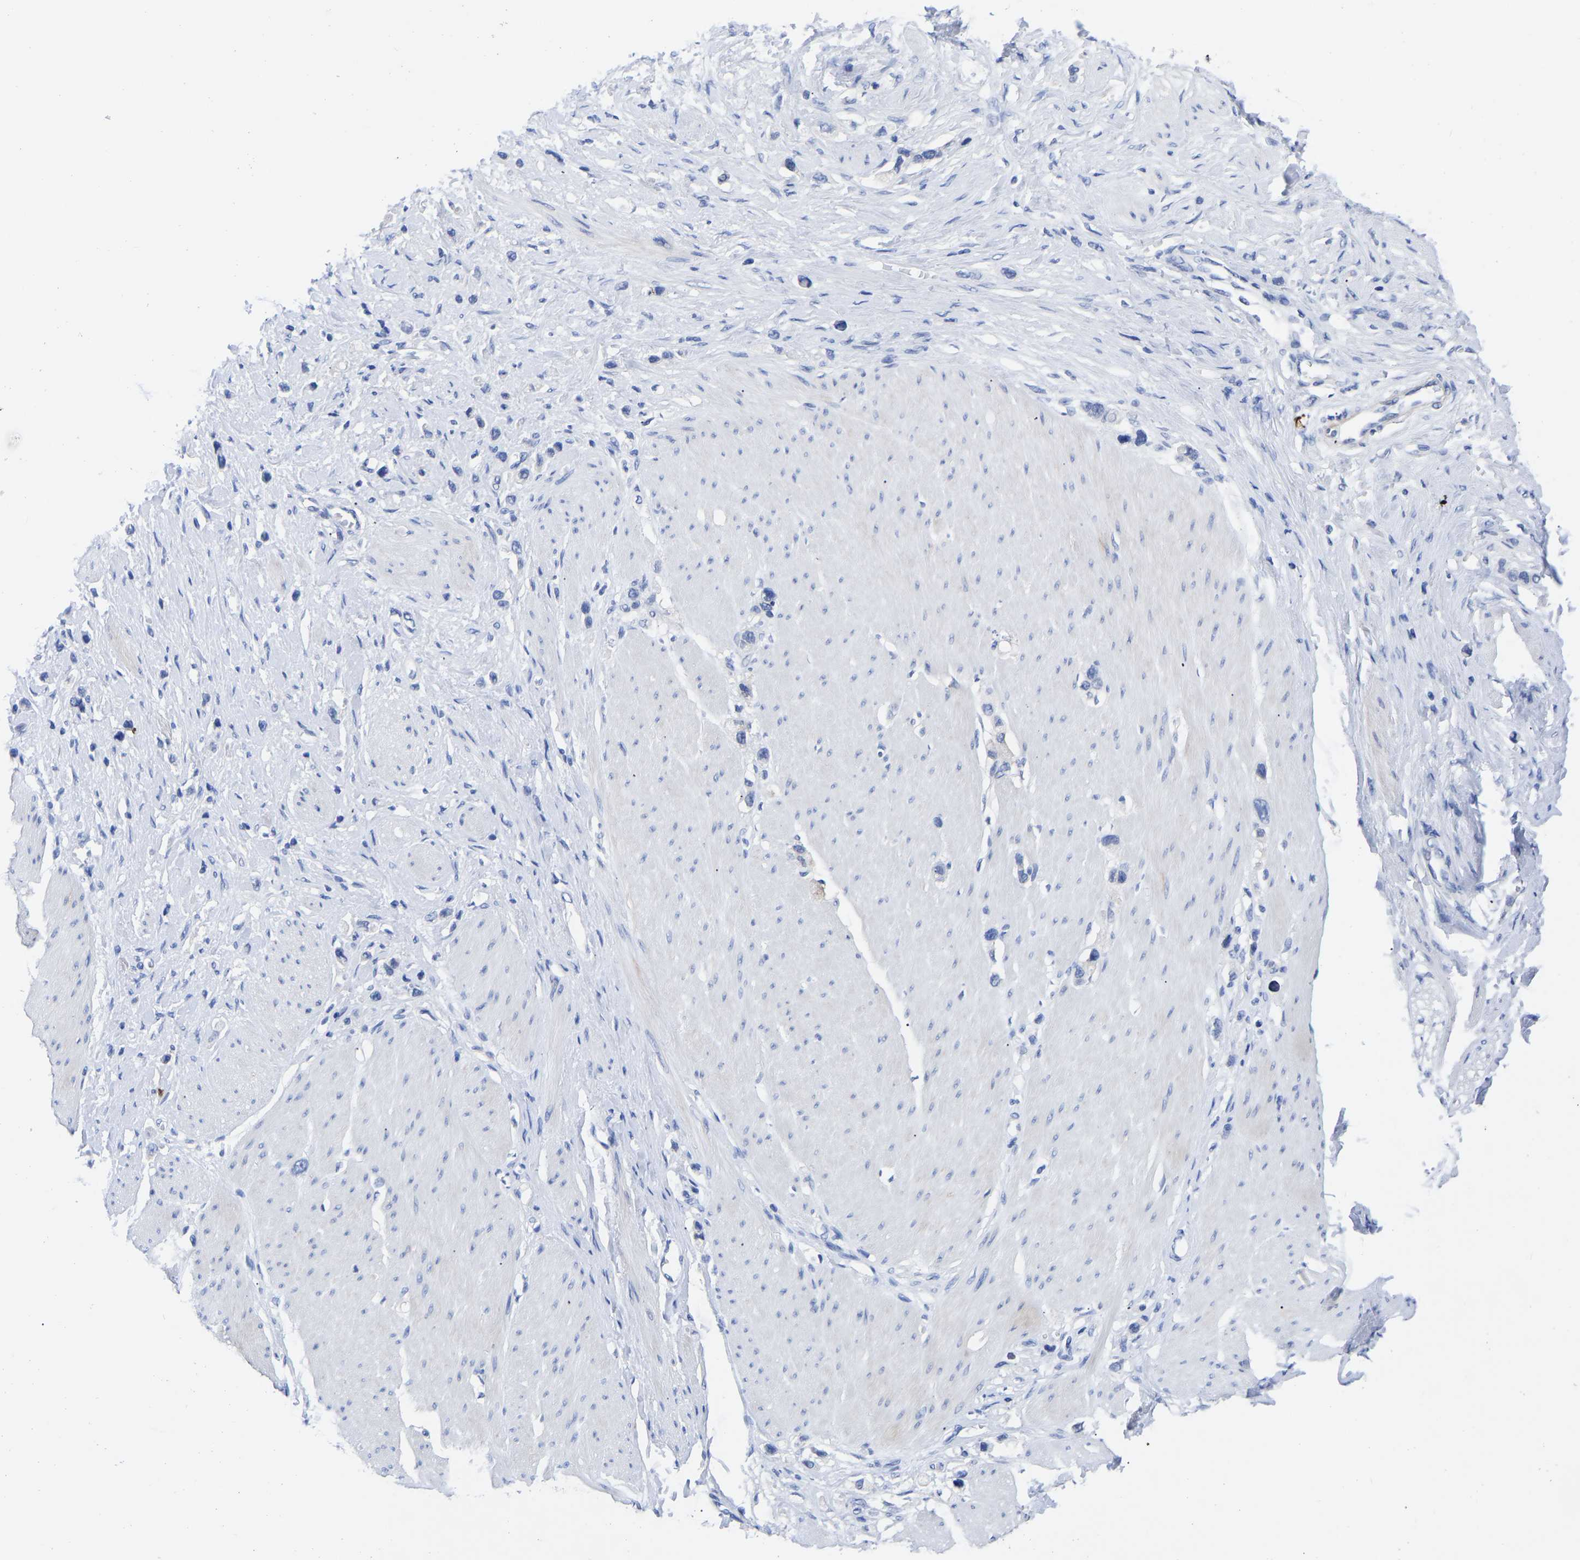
{"staining": {"intensity": "negative", "quantity": "none", "location": "none"}, "tissue": "stomach cancer", "cell_type": "Tumor cells", "image_type": "cancer", "snomed": [{"axis": "morphology", "description": "Adenocarcinoma, NOS"}, {"axis": "topography", "description": "Stomach"}], "caption": "A photomicrograph of human adenocarcinoma (stomach) is negative for staining in tumor cells.", "gene": "GPA33", "patient": {"sex": "female", "age": 65}}